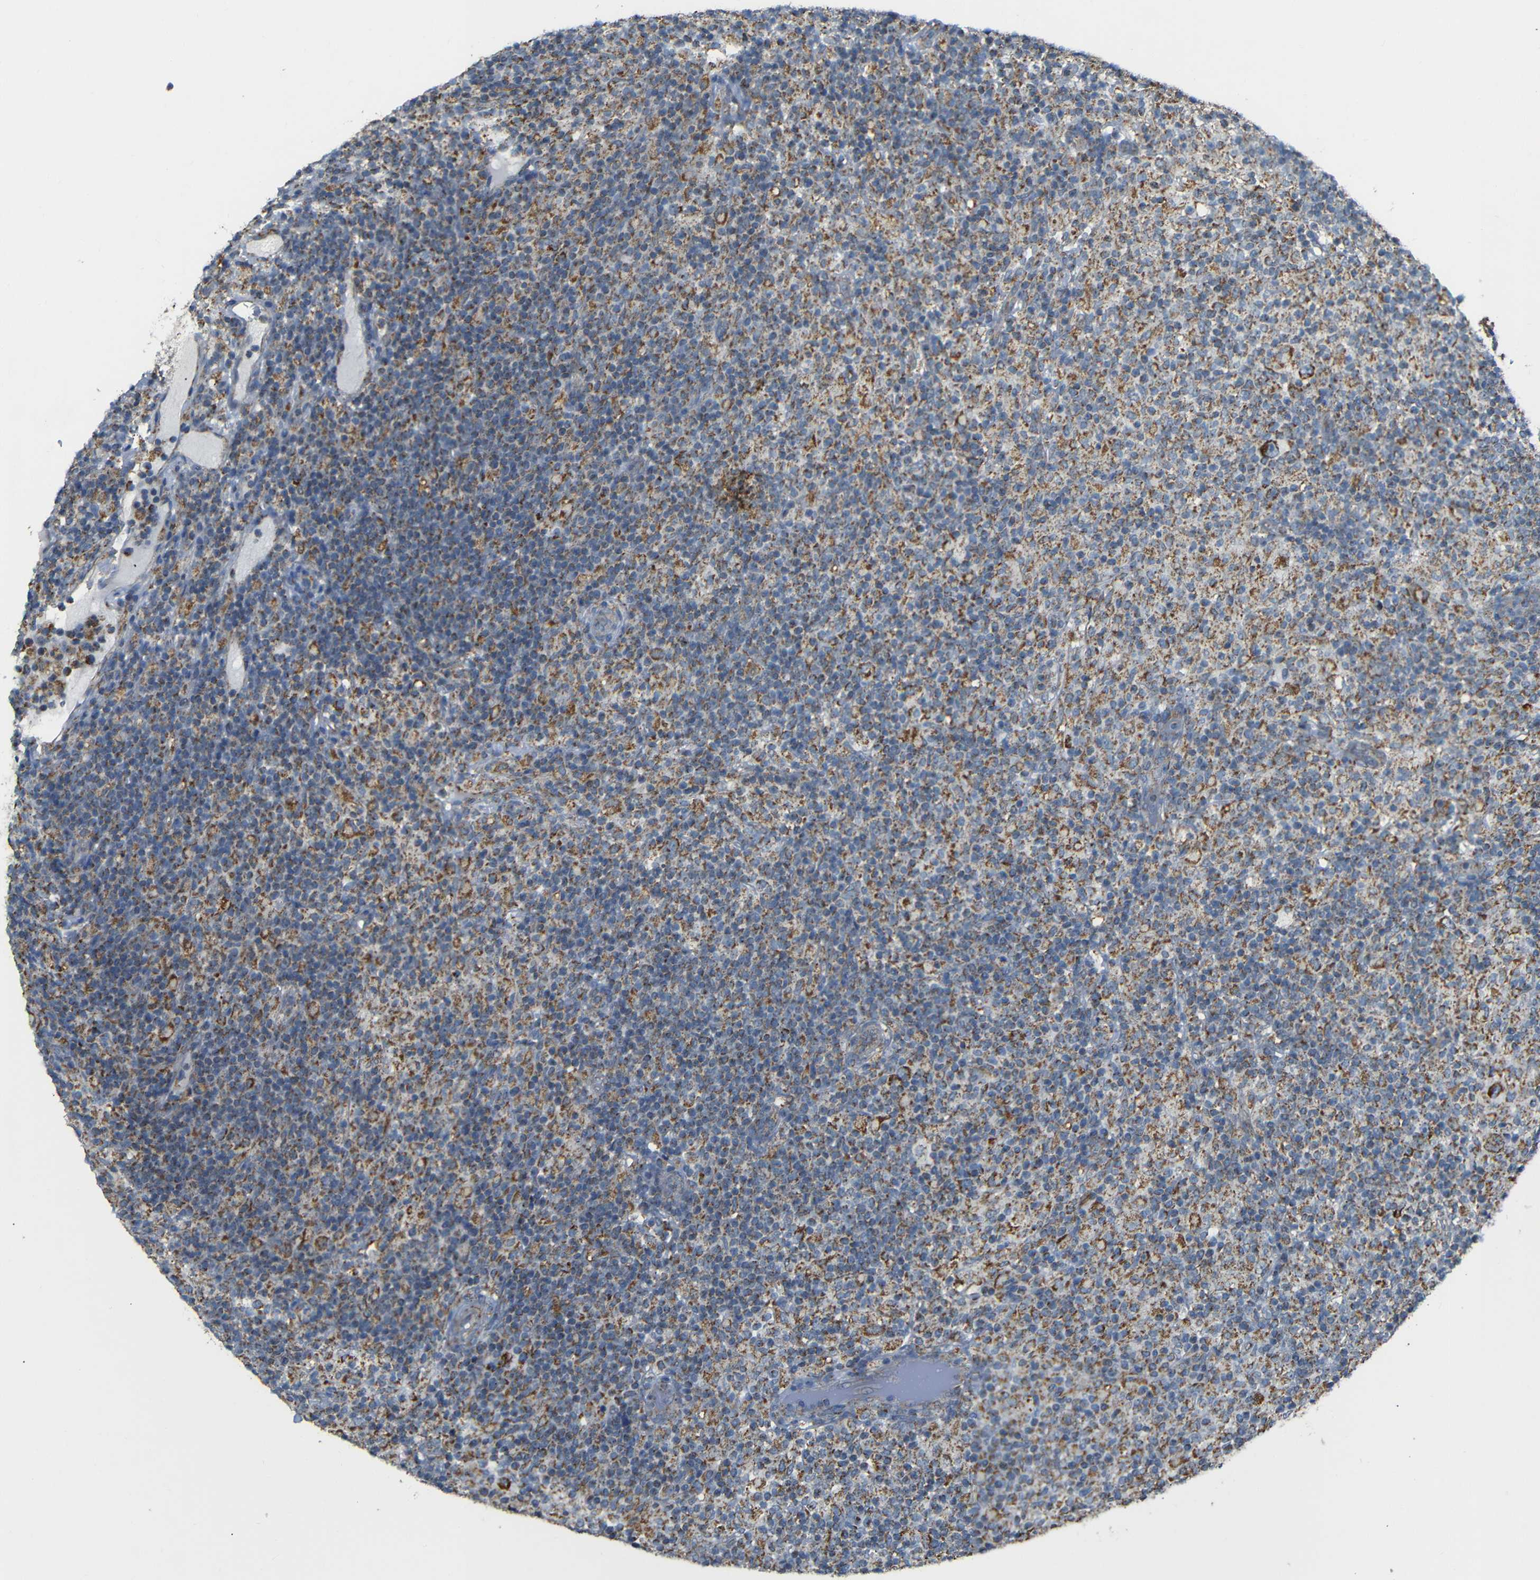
{"staining": {"intensity": "moderate", "quantity": ">75%", "location": "cytoplasmic/membranous"}, "tissue": "lymphoma", "cell_type": "Tumor cells", "image_type": "cancer", "snomed": [{"axis": "morphology", "description": "Hodgkin's disease, NOS"}, {"axis": "topography", "description": "Lymph node"}], "caption": "Protein staining of Hodgkin's disease tissue displays moderate cytoplasmic/membranous expression in about >75% of tumor cells.", "gene": "NR3C2", "patient": {"sex": "male", "age": 70}}